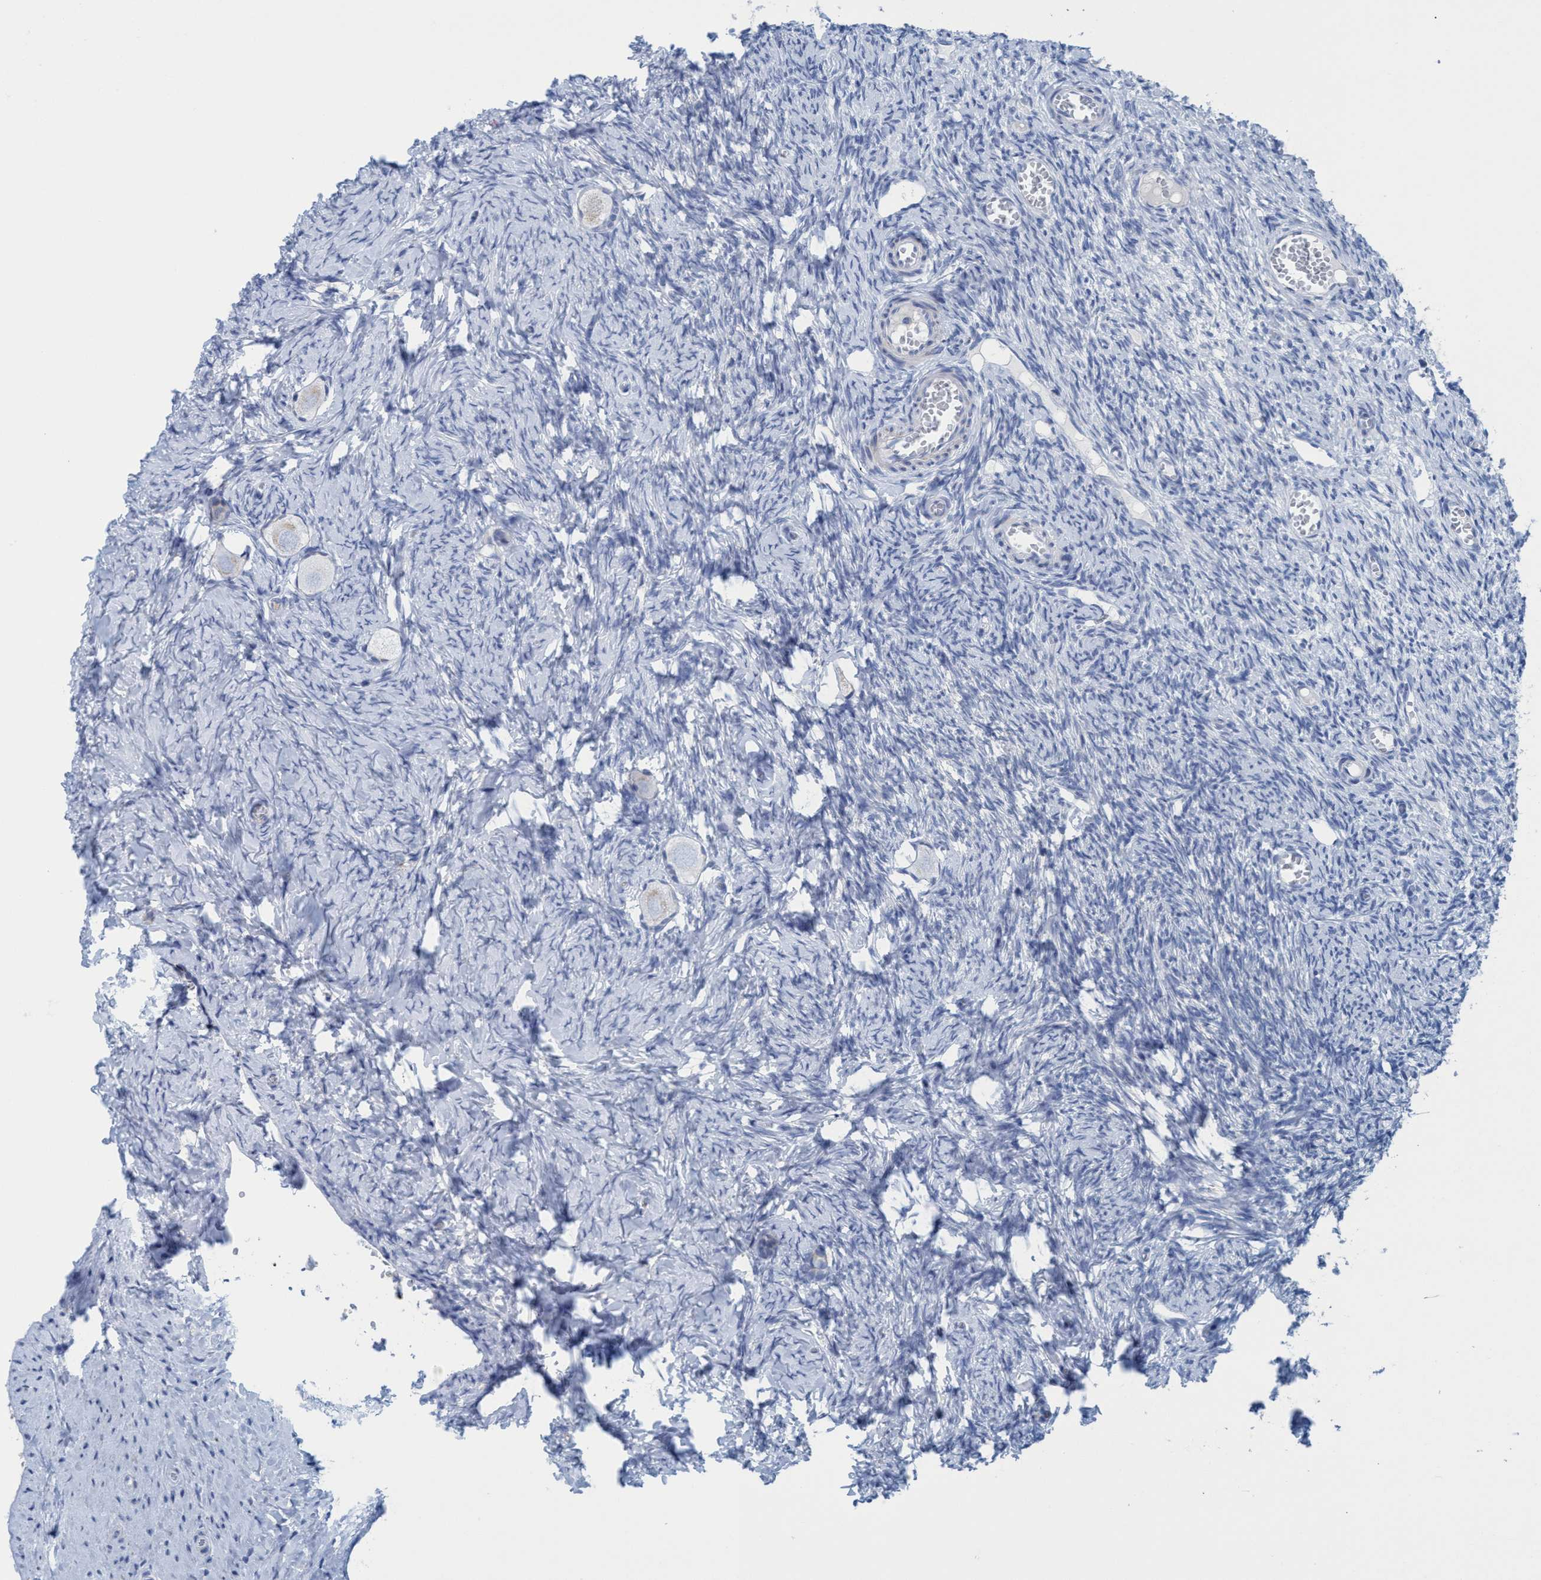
{"staining": {"intensity": "moderate", "quantity": "25%-75%", "location": "cytoplasmic/membranous"}, "tissue": "ovary", "cell_type": "Follicle cells", "image_type": "normal", "snomed": [{"axis": "morphology", "description": "Normal tissue, NOS"}, {"axis": "topography", "description": "Ovary"}], "caption": "A brown stain shows moderate cytoplasmic/membranous staining of a protein in follicle cells of benign human ovary. The staining was performed using DAB to visualize the protein expression in brown, while the nuclei were stained in blue with hematoxylin (Magnification: 20x).", "gene": "GGA3", "patient": {"sex": "female", "age": 27}}